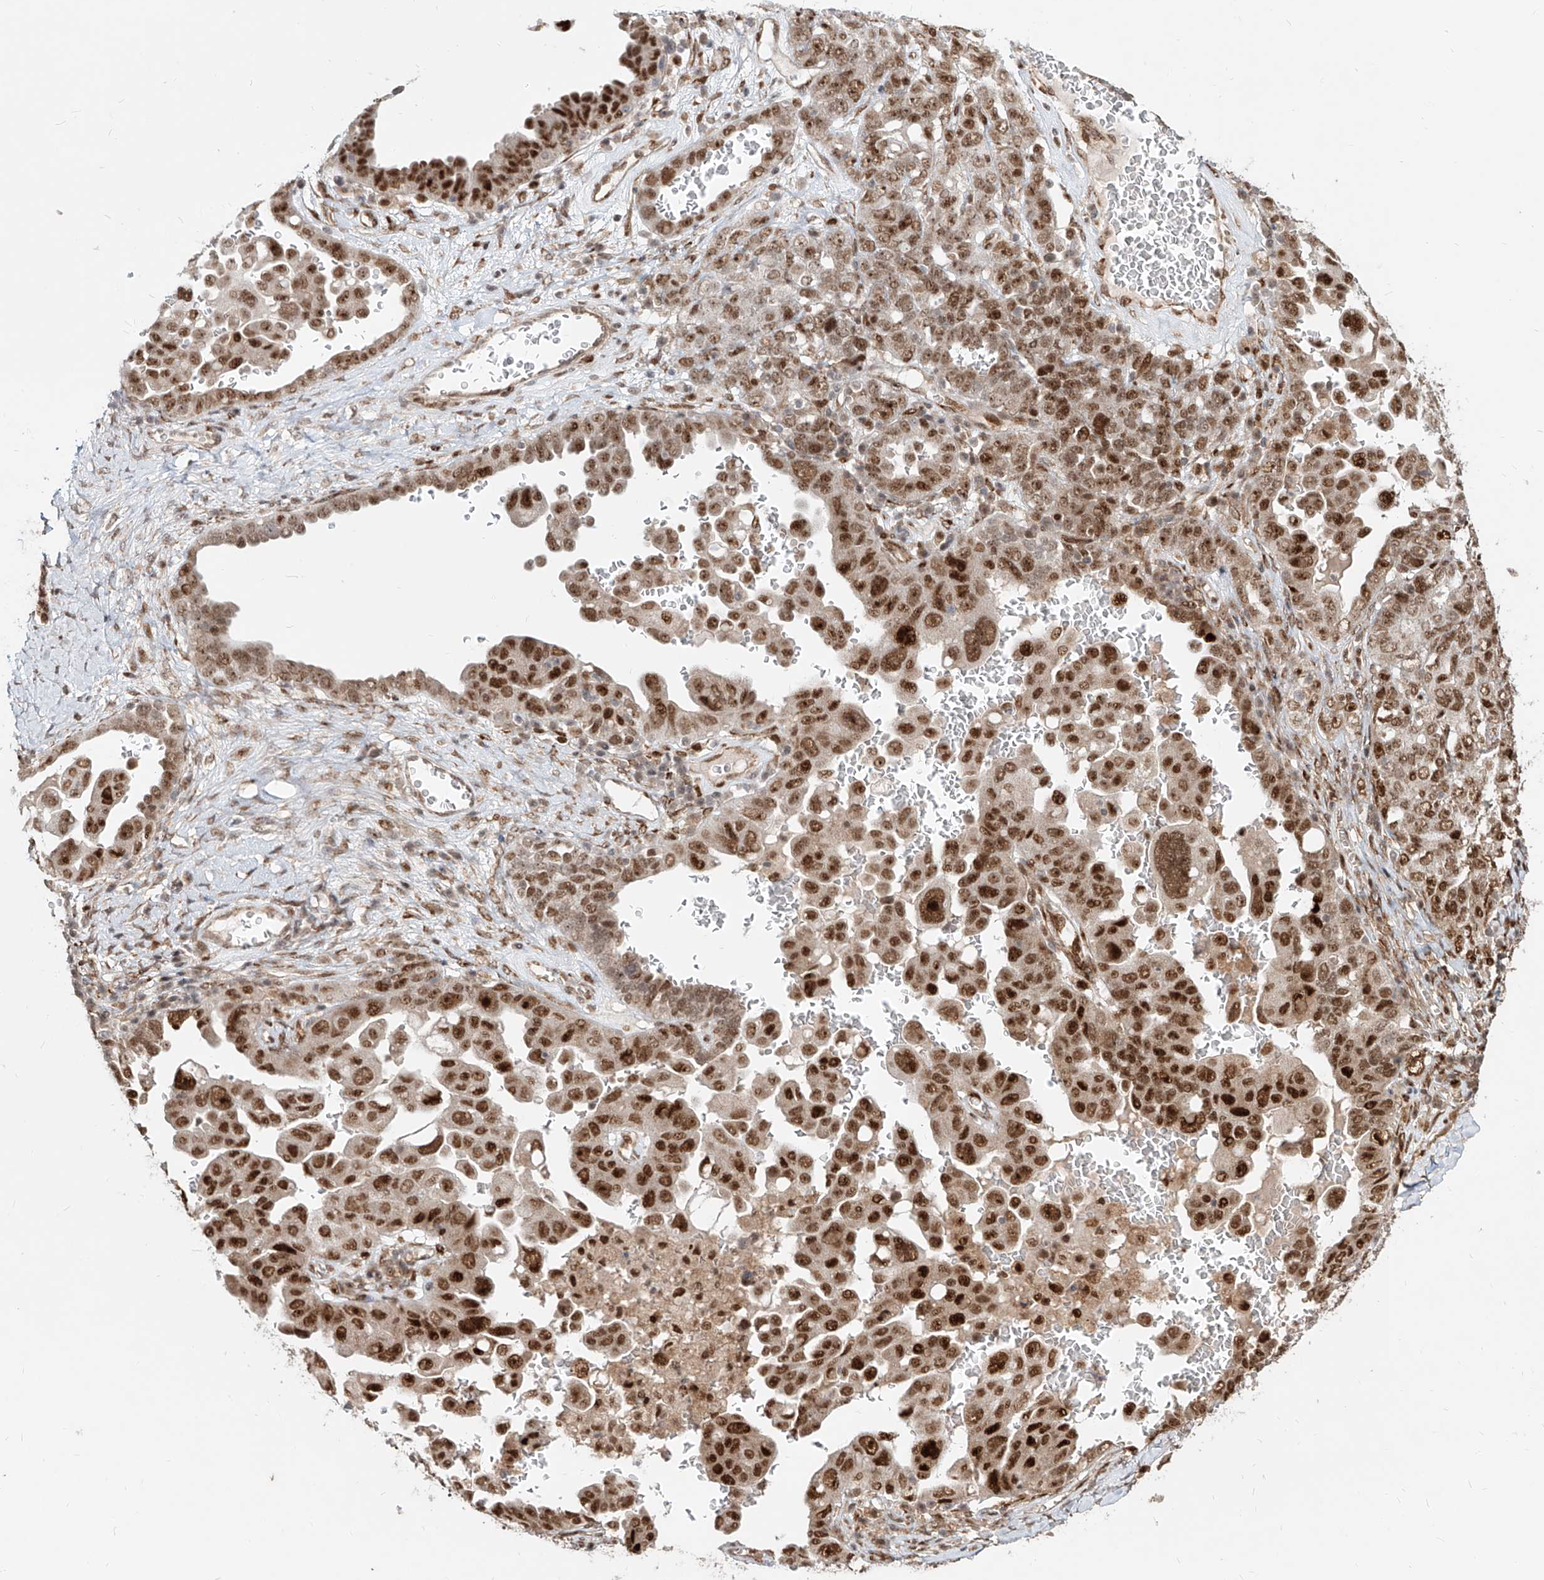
{"staining": {"intensity": "strong", "quantity": ">75%", "location": "nuclear"}, "tissue": "ovarian cancer", "cell_type": "Tumor cells", "image_type": "cancer", "snomed": [{"axis": "morphology", "description": "Carcinoma, endometroid"}, {"axis": "topography", "description": "Ovary"}], "caption": "High-power microscopy captured an immunohistochemistry micrograph of ovarian cancer (endometroid carcinoma), revealing strong nuclear staining in about >75% of tumor cells. Immunohistochemistry stains the protein of interest in brown and the nuclei are stained blue.", "gene": "ZNF710", "patient": {"sex": "female", "age": 62}}